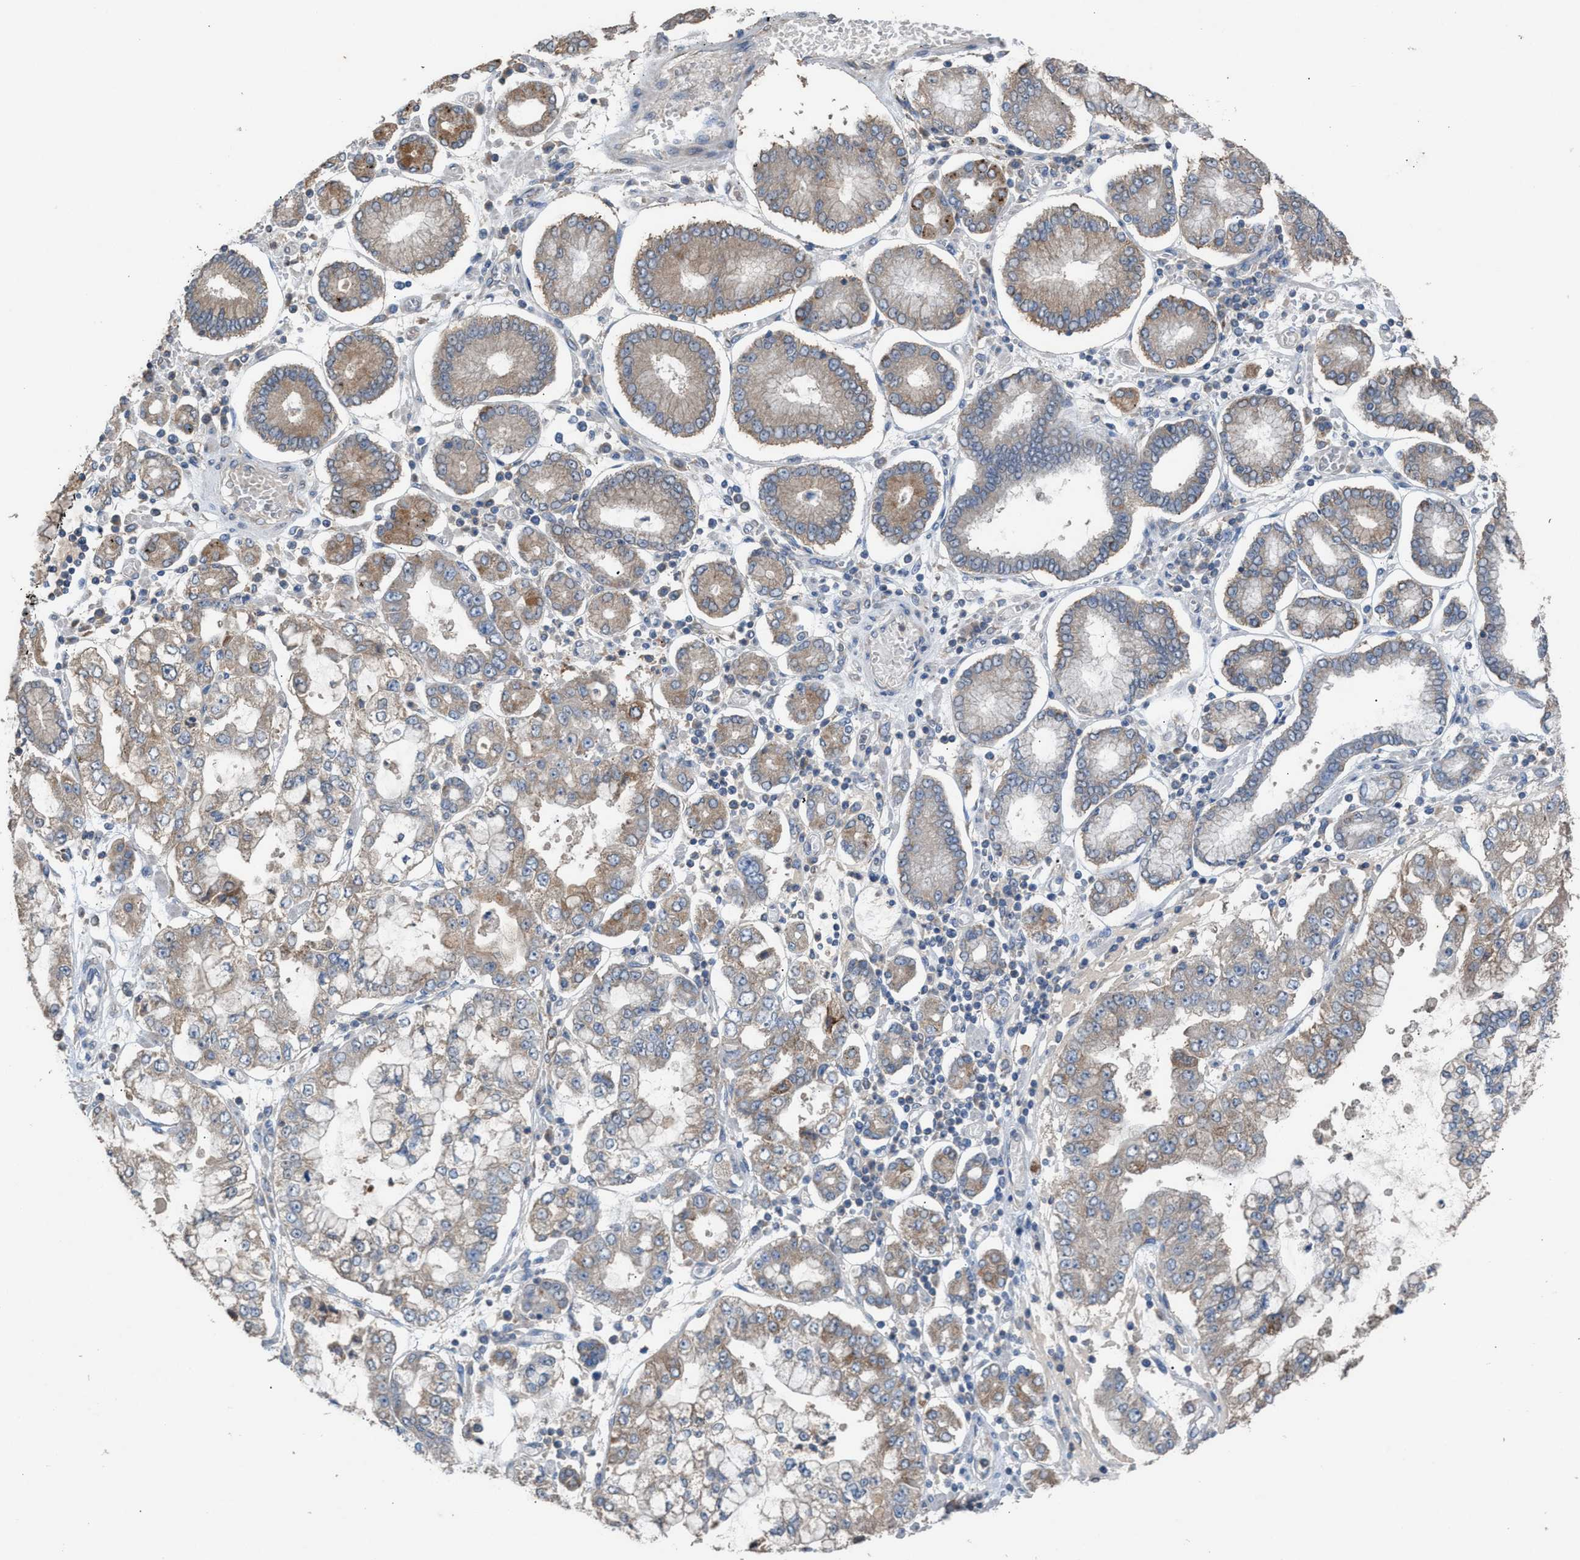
{"staining": {"intensity": "weak", "quantity": "25%-75%", "location": "cytoplasmic/membranous"}, "tissue": "stomach cancer", "cell_type": "Tumor cells", "image_type": "cancer", "snomed": [{"axis": "morphology", "description": "Adenocarcinoma, NOS"}, {"axis": "topography", "description": "Stomach"}], "caption": "Weak cytoplasmic/membranous protein positivity is present in approximately 25%-75% of tumor cells in stomach cancer (adenocarcinoma).", "gene": "TPK1", "patient": {"sex": "male", "age": 76}}